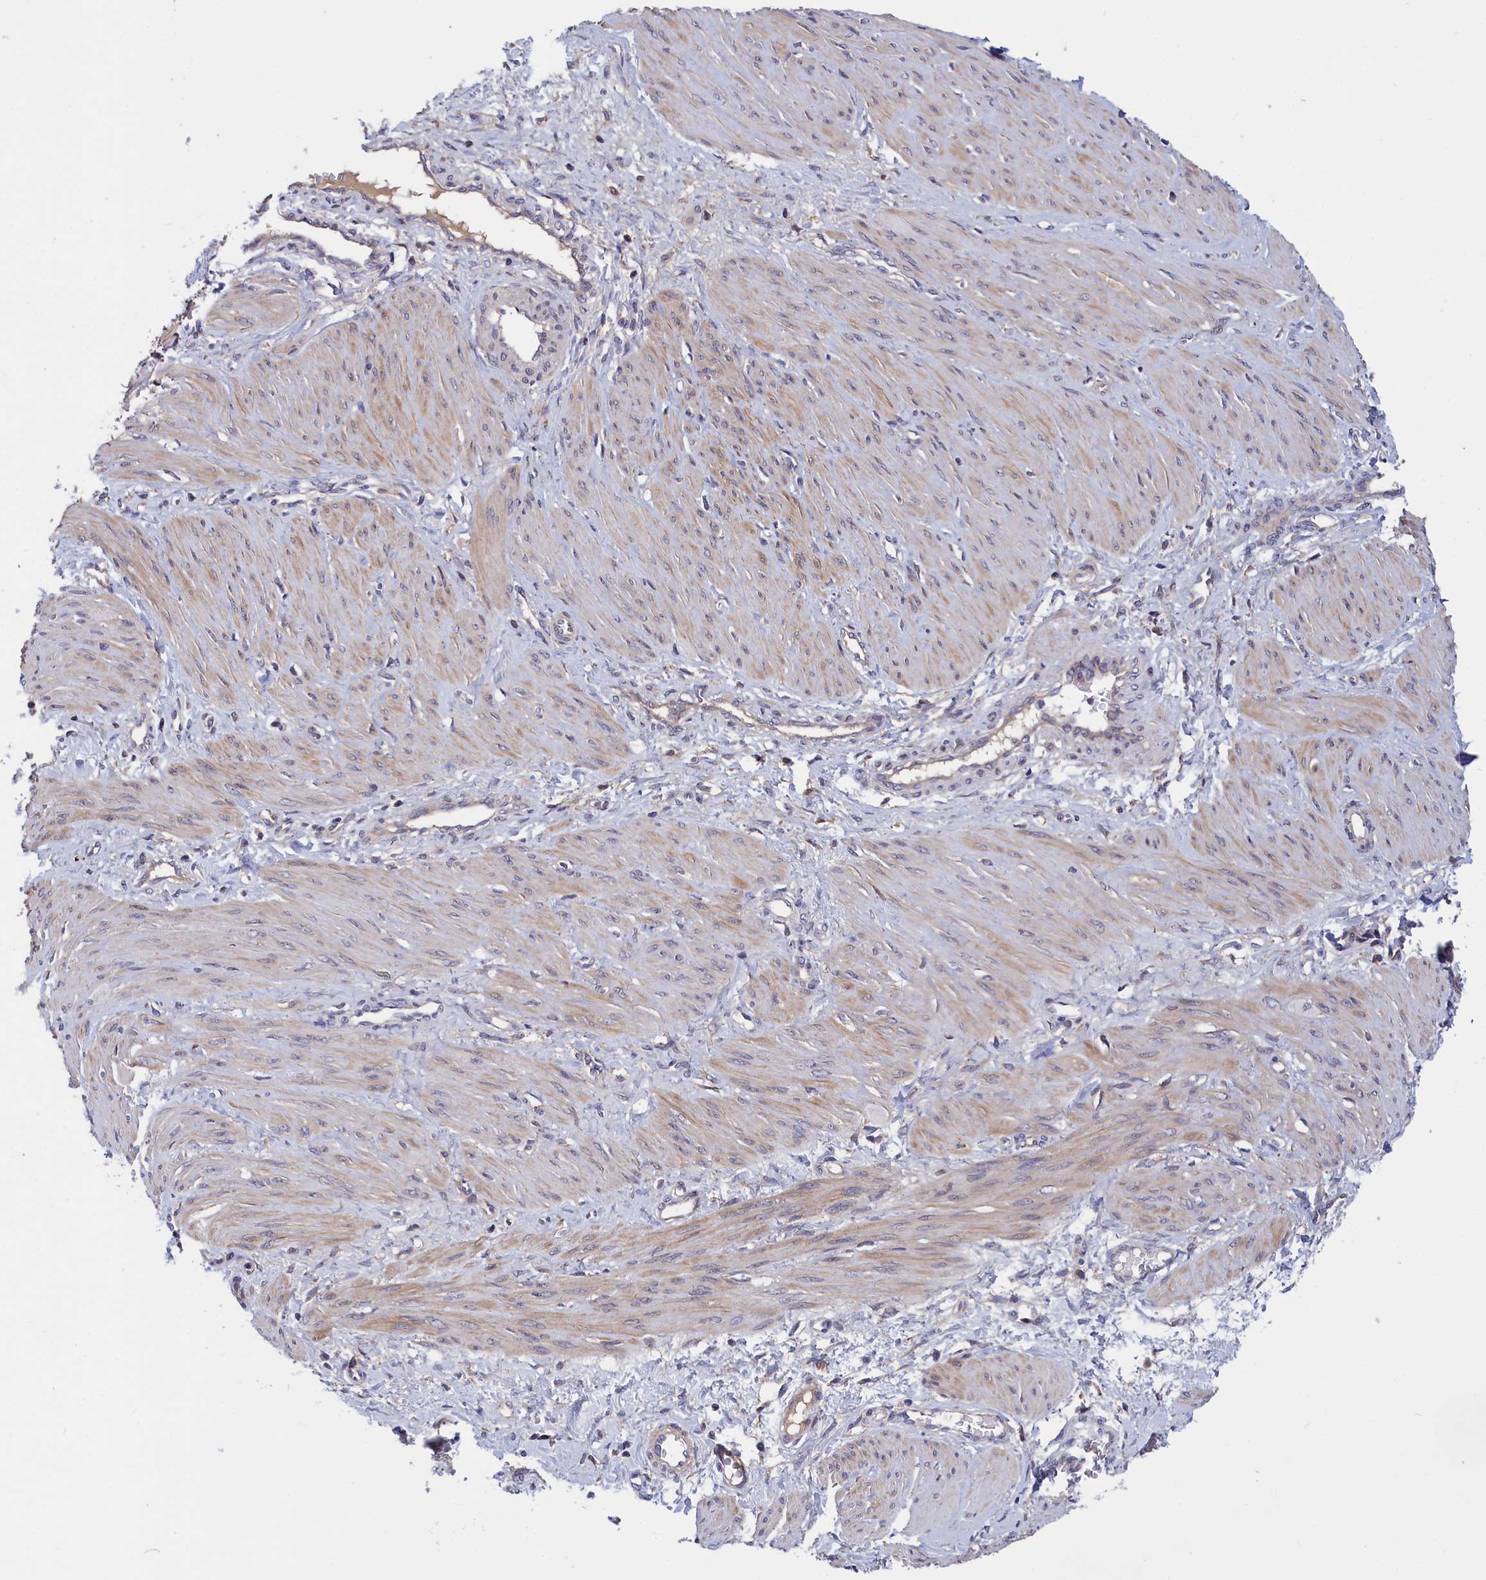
{"staining": {"intensity": "moderate", "quantity": "<25%", "location": "cytoplasmic/membranous"}, "tissue": "smooth muscle", "cell_type": "Smooth muscle cells", "image_type": "normal", "snomed": [{"axis": "morphology", "description": "Normal tissue, NOS"}, {"axis": "topography", "description": "Endometrium"}], "caption": "This is a photomicrograph of immunohistochemistry (IHC) staining of normal smooth muscle, which shows moderate positivity in the cytoplasmic/membranous of smooth muscle cells.", "gene": "CRACD", "patient": {"sex": "female", "age": 33}}